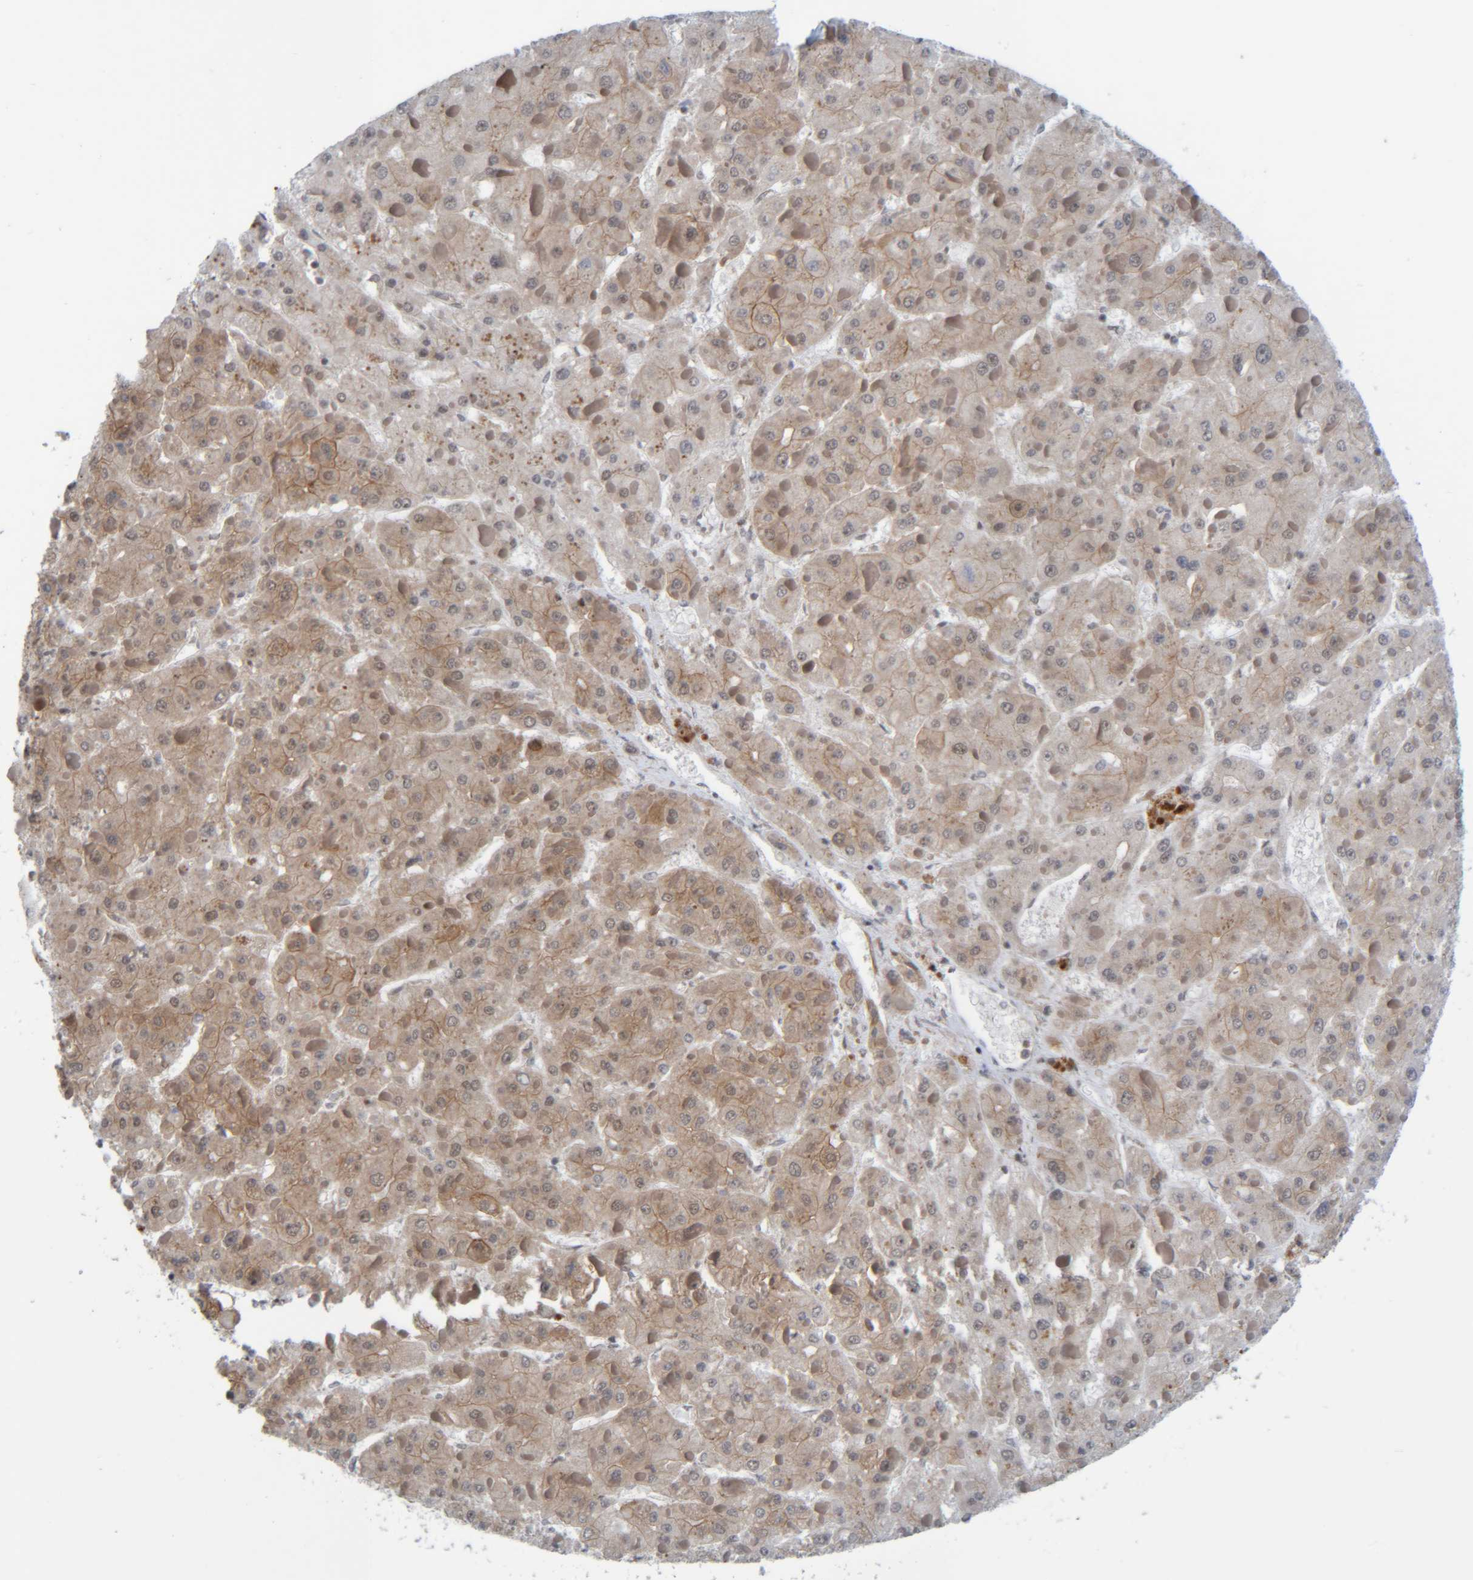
{"staining": {"intensity": "weak", "quantity": ">75%", "location": "cytoplasmic/membranous"}, "tissue": "liver cancer", "cell_type": "Tumor cells", "image_type": "cancer", "snomed": [{"axis": "morphology", "description": "Carcinoma, Hepatocellular, NOS"}, {"axis": "topography", "description": "Liver"}], "caption": "Tumor cells reveal low levels of weak cytoplasmic/membranous staining in about >75% of cells in human liver cancer.", "gene": "CCDC57", "patient": {"sex": "female", "age": 73}}